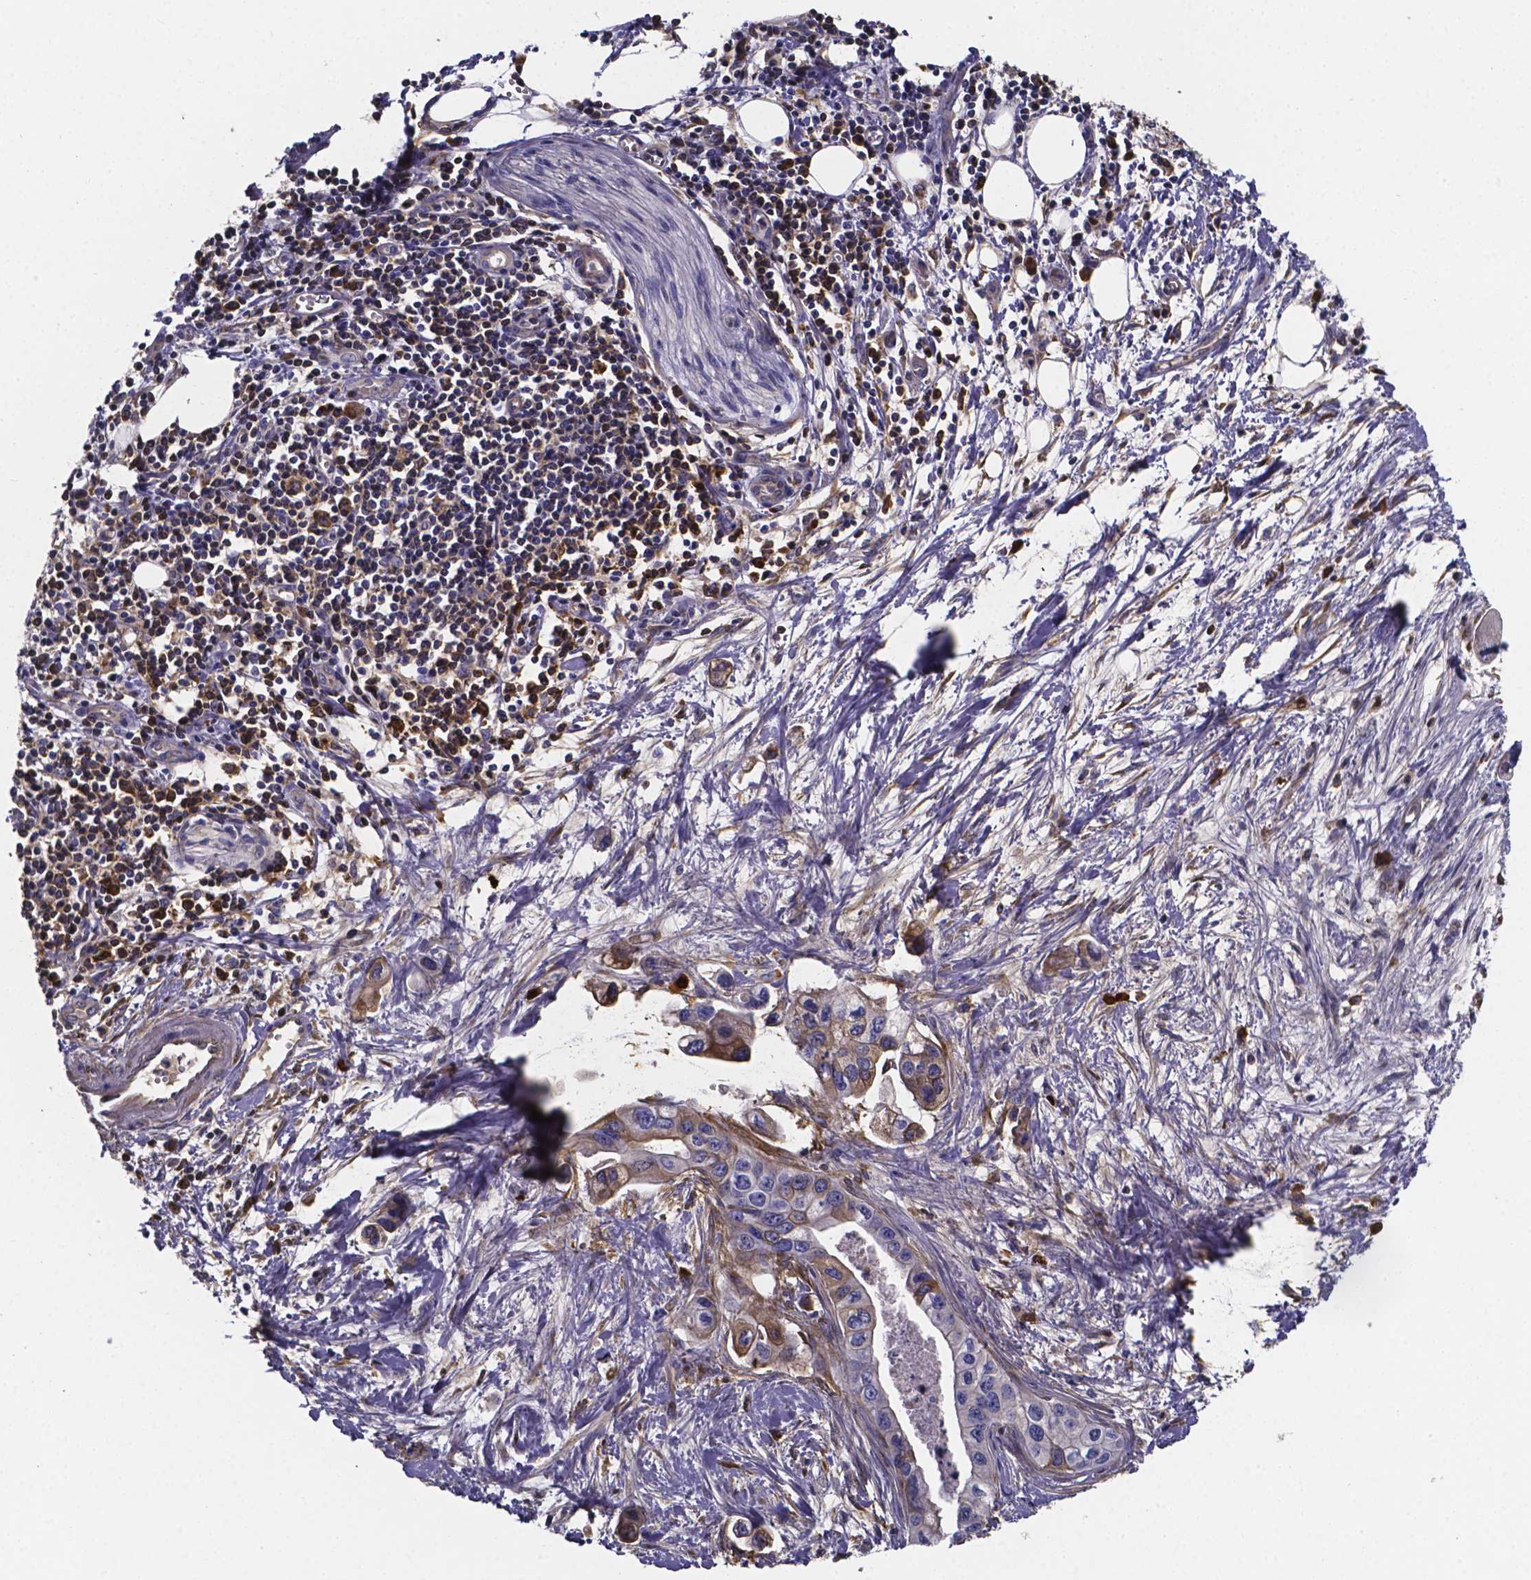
{"staining": {"intensity": "moderate", "quantity": "<25%", "location": "cytoplasmic/membranous"}, "tissue": "pancreatic cancer", "cell_type": "Tumor cells", "image_type": "cancer", "snomed": [{"axis": "morphology", "description": "Adenocarcinoma, NOS"}, {"axis": "topography", "description": "Pancreas"}], "caption": "Adenocarcinoma (pancreatic) stained with DAB immunohistochemistry (IHC) displays low levels of moderate cytoplasmic/membranous staining in about <25% of tumor cells. The staining was performed using DAB to visualize the protein expression in brown, while the nuclei were stained in blue with hematoxylin (Magnification: 20x).", "gene": "SFRP4", "patient": {"sex": "male", "age": 60}}